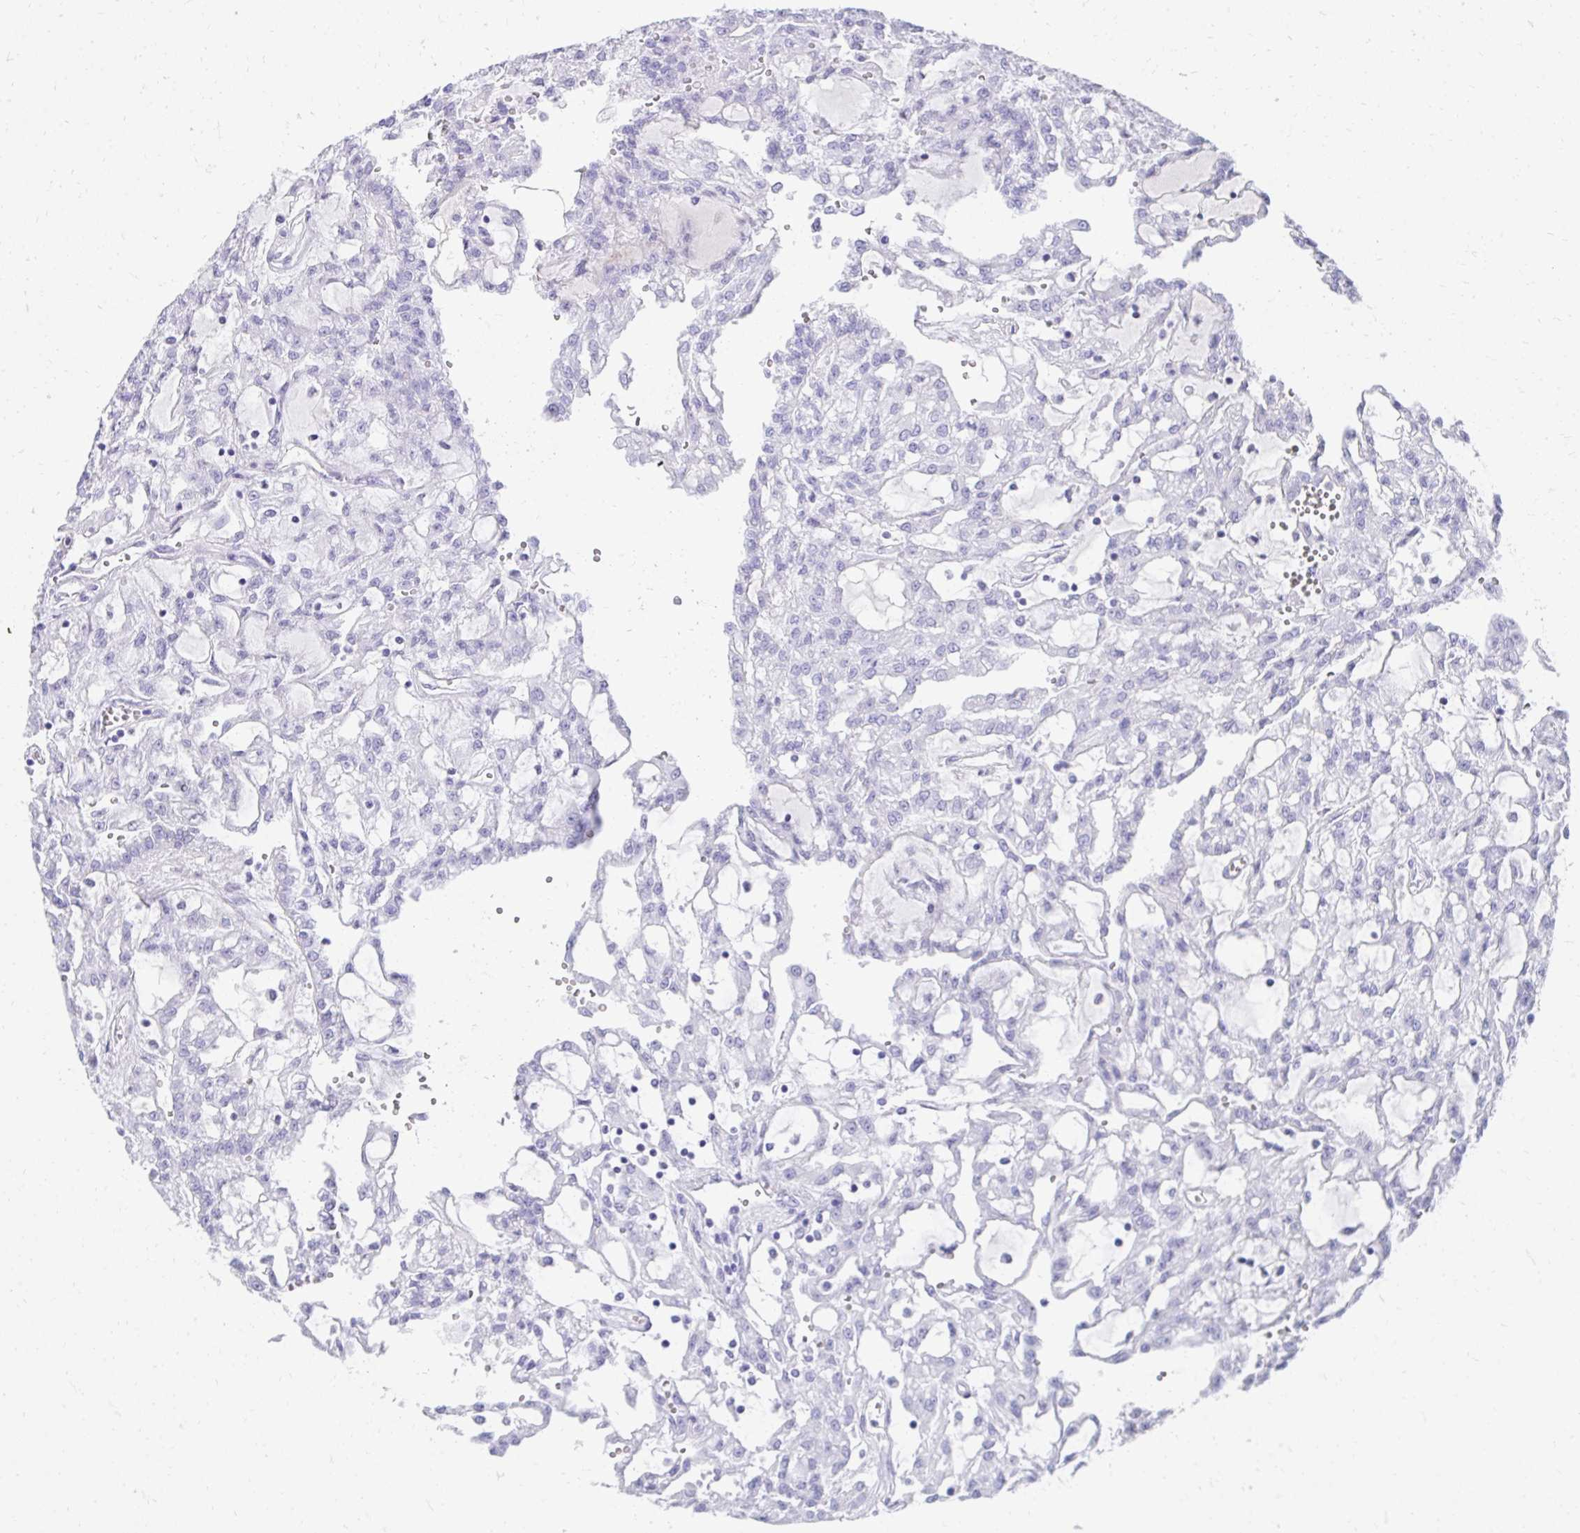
{"staining": {"intensity": "negative", "quantity": "none", "location": "none"}, "tissue": "renal cancer", "cell_type": "Tumor cells", "image_type": "cancer", "snomed": [{"axis": "morphology", "description": "Adenocarcinoma, NOS"}, {"axis": "topography", "description": "Kidney"}], "caption": "Tumor cells show no significant staining in renal cancer.", "gene": "TNNT1", "patient": {"sex": "male", "age": 63}}